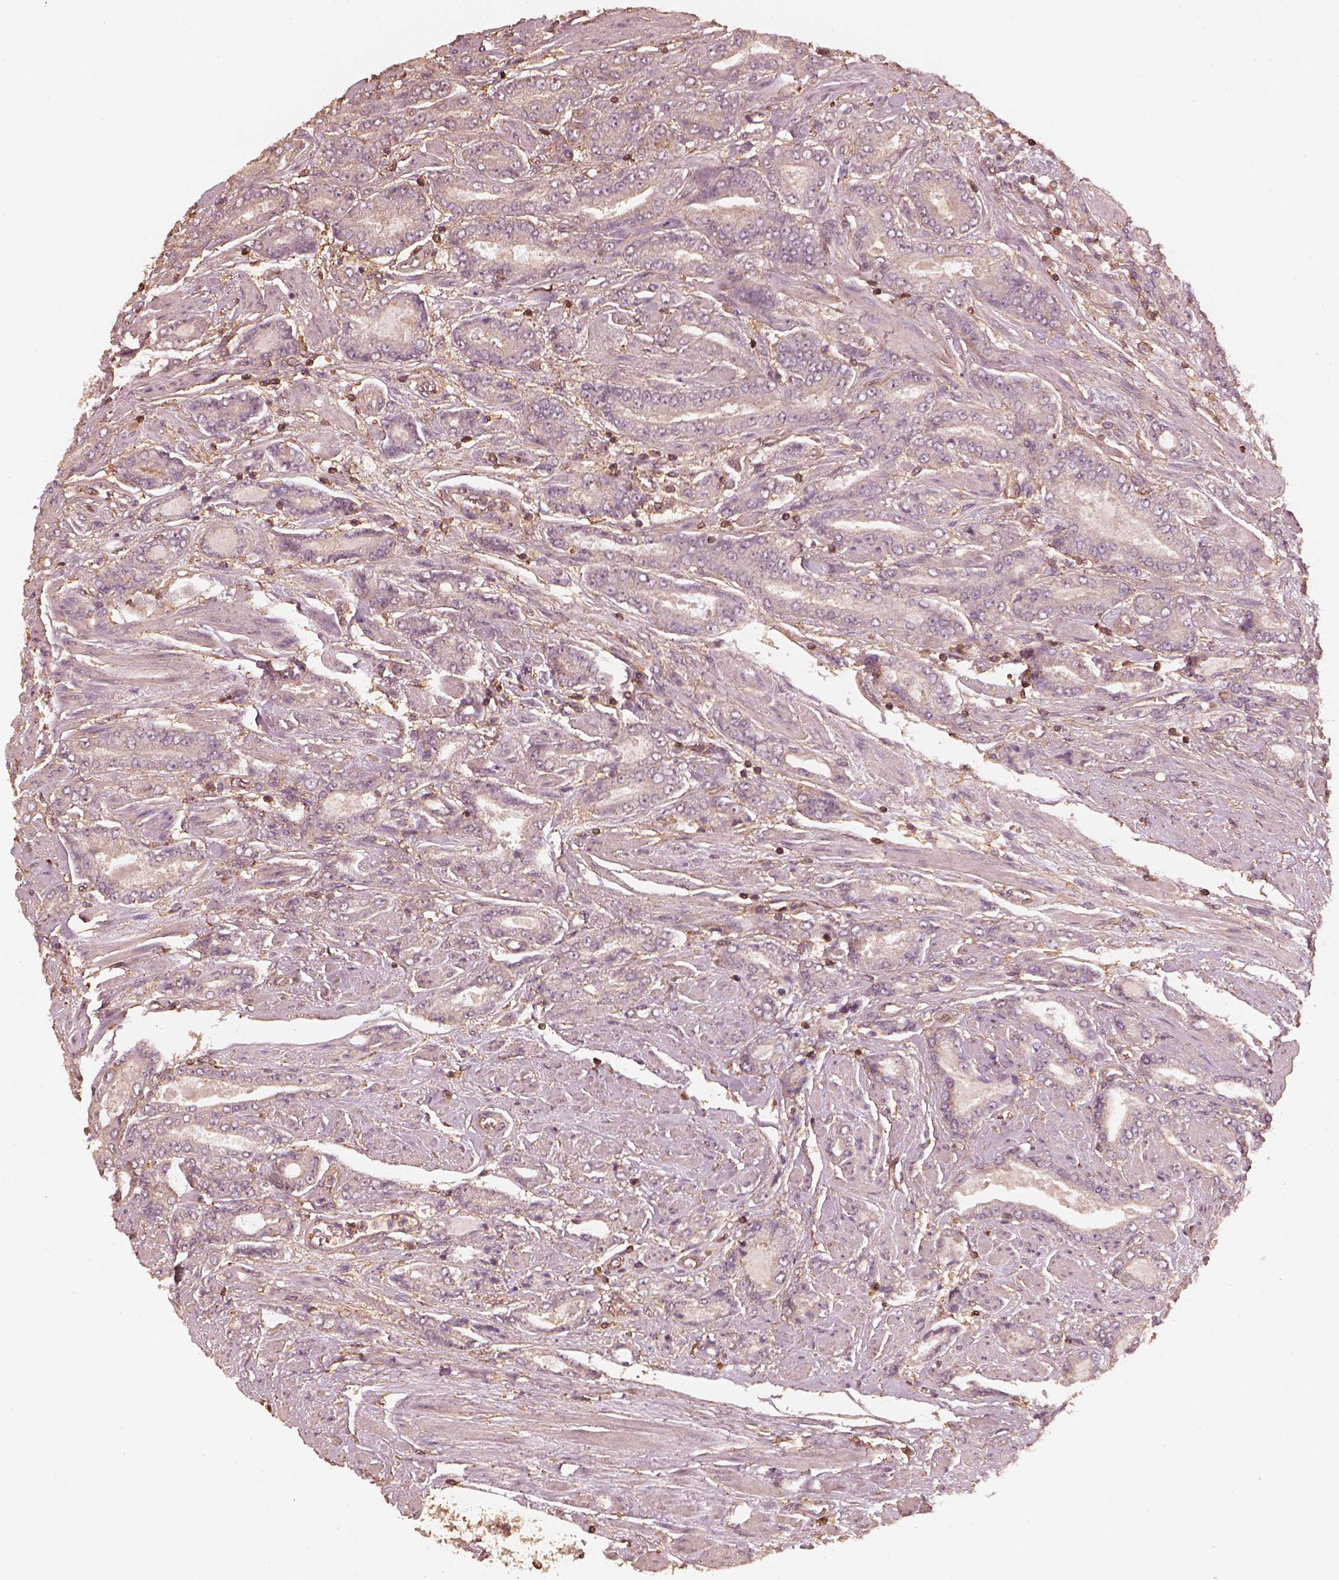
{"staining": {"intensity": "weak", "quantity": "<25%", "location": "cytoplasmic/membranous"}, "tissue": "prostate cancer", "cell_type": "Tumor cells", "image_type": "cancer", "snomed": [{"axis": "morphology", "description": "Adenocarcinoma, NOS"}, {"axis": "topography", "description": "Prostate"}], "caption": "High power microscopy photomicrograph of an immunohistochemistry micrograph of prostate adenocarcinoma, revealing no significant expression in tumor cells. Brightfield microscopy of IHC stained with DAB (brown) and hematoxylin (blue), captured at high magnification.", "gene": "WDR7", "patient": {"sex": "male", "age": 64}}